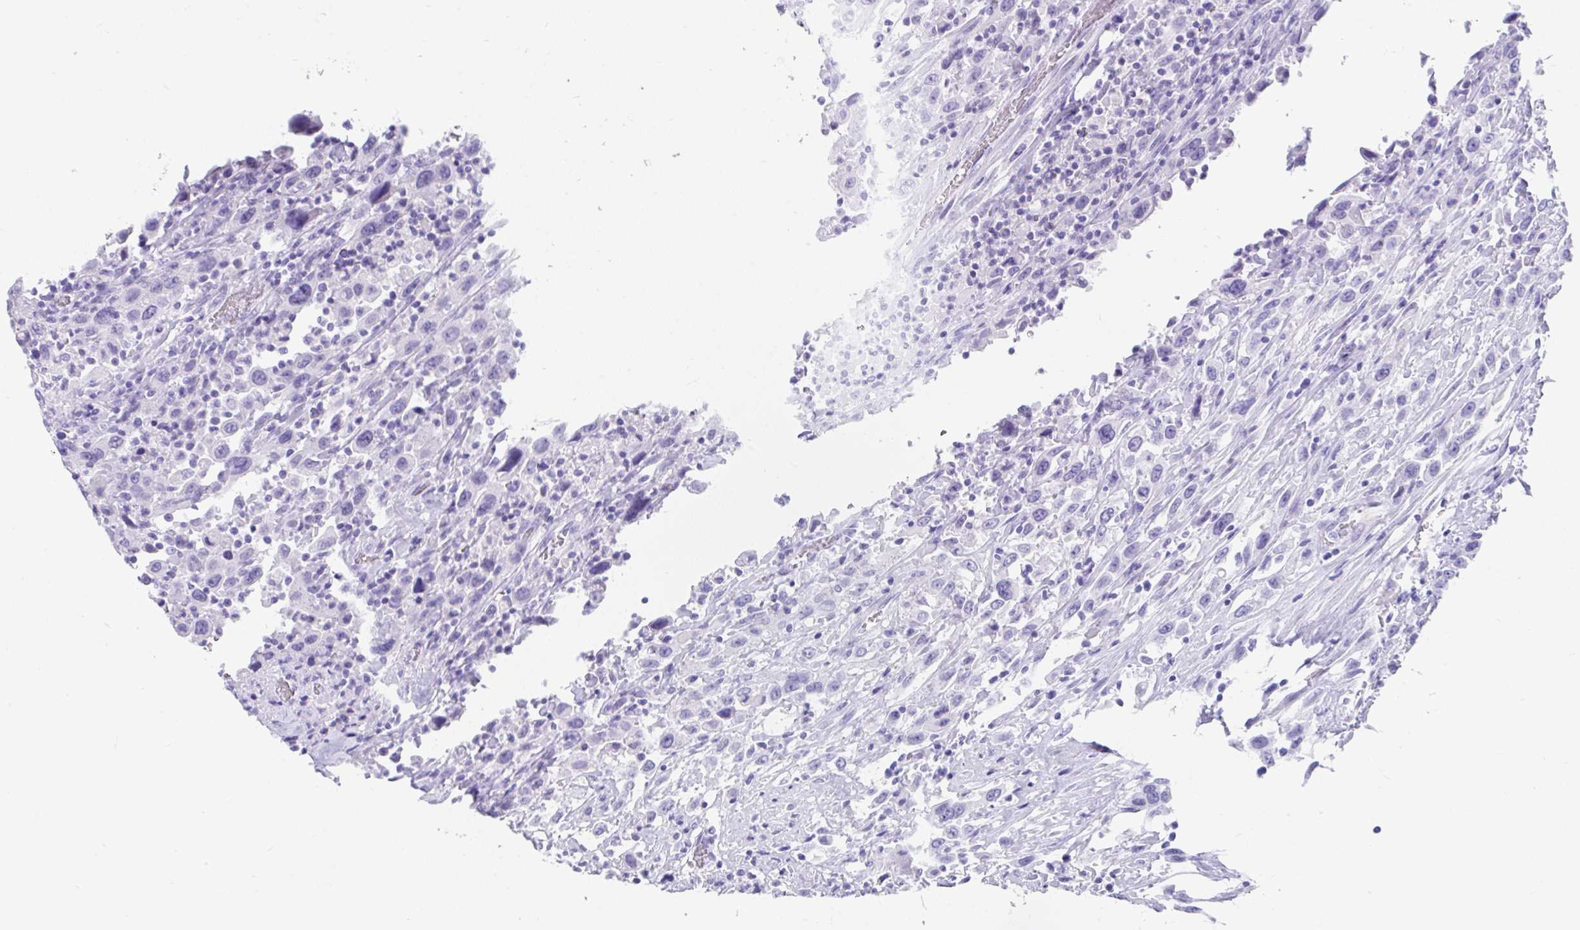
{"staining": {"intensity": "negative", "quantity": "none", "location": "none"}, "tissue": "urothelial cancer", "cell_type": "Tumor cells", "image_type": "cancer", "snomed": [{"axis": "morphology", "description": "Urothelial carcinoma, High grade"}, {"axis": "topography", "description": "Urinary bladder"}], "caption": "Human high-grade urothelial carcinoma stained for a protein using immunohistochemistry (IHC) demonstrates no staining in tumor cells.", "gene": "FAM107A", "patient": {"sex": "male", "age": 61}}